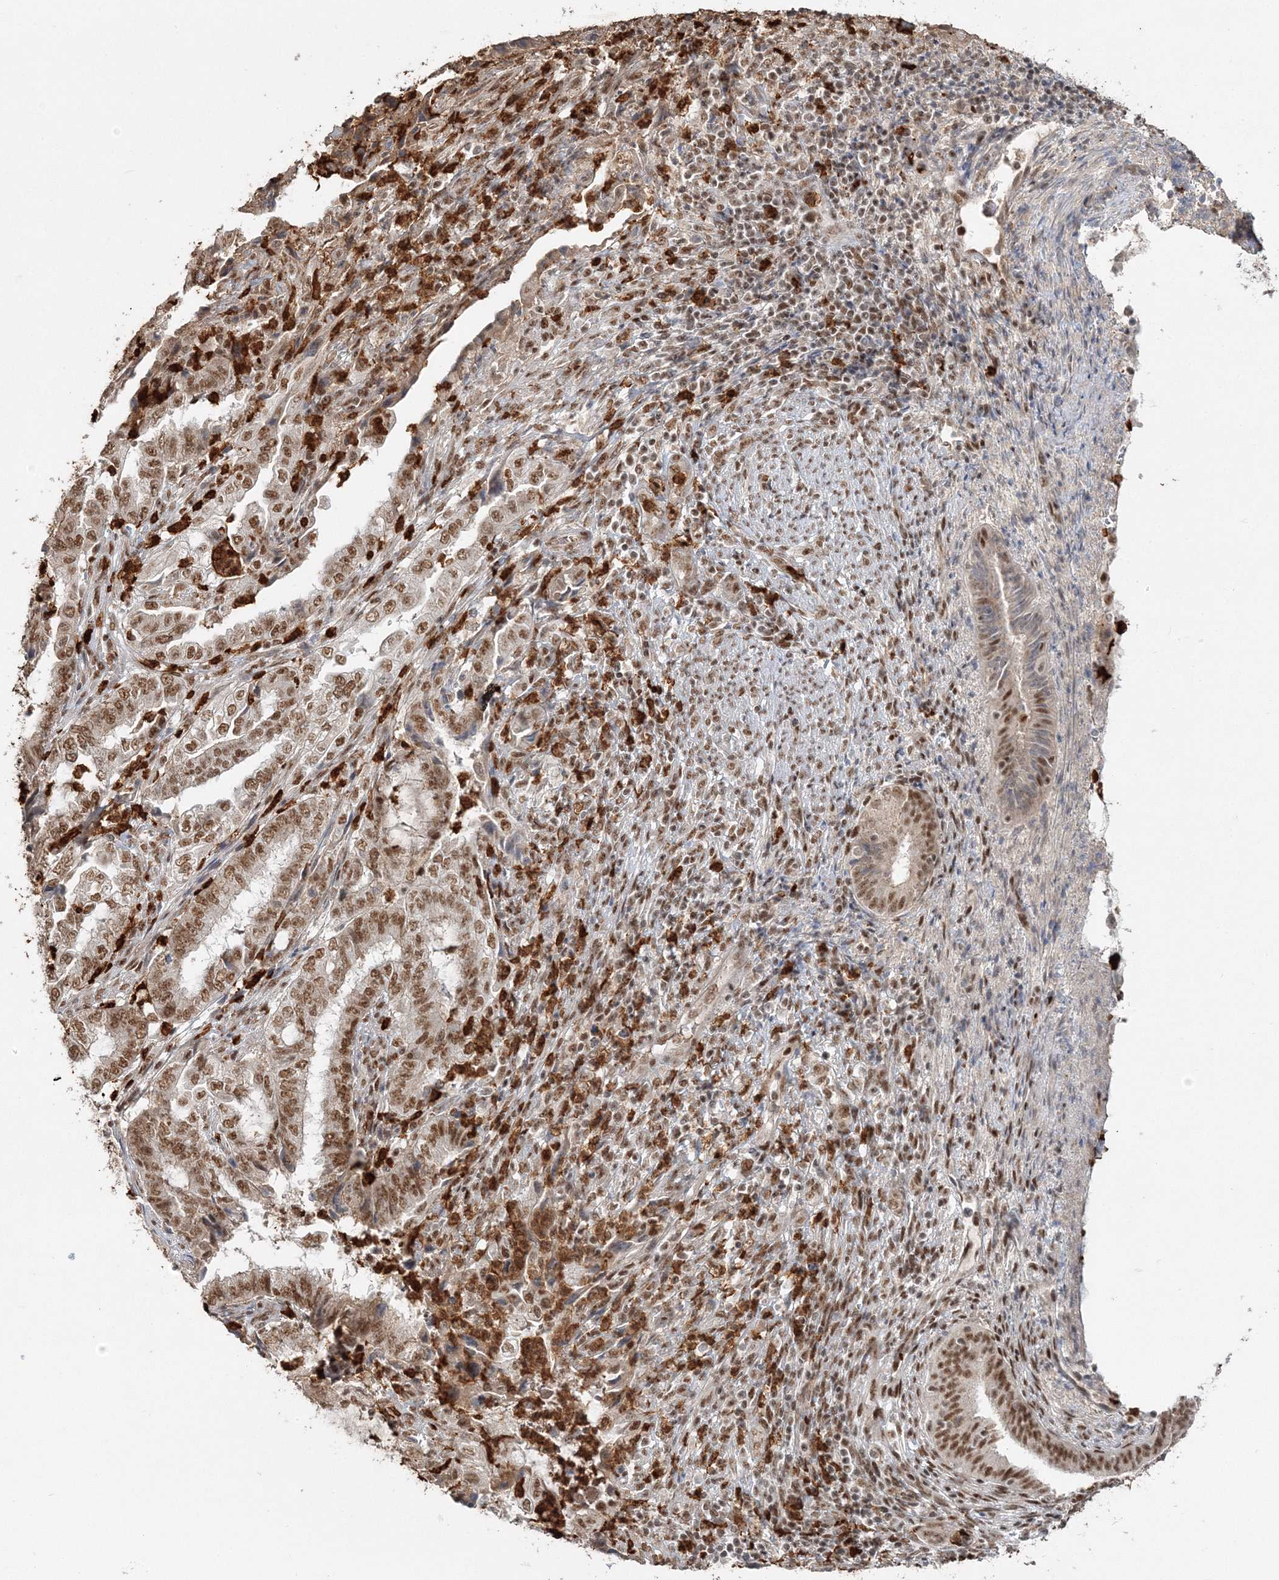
{"staining": {"intensity": "moderate", "quantity": ">75%", "location": "nuclear"}, "tissue": "endometrial cancer", "cell_type": "Tumor cells", "image_type": "cancer", "snomed": [{"axis": "morphology", "description": "Adenocarcinoma, NOS"}, {"axis": "topography", "description": "Endometrium"}], "caption": "There is medium levels of moderate nuclear staining in tumor cells of endometrial adenocarcinoma, as demonstrated by immunohistochemical staining (brown color).", "gene": "QRICH1", "patient": {"sex": "female", "age": 51}}